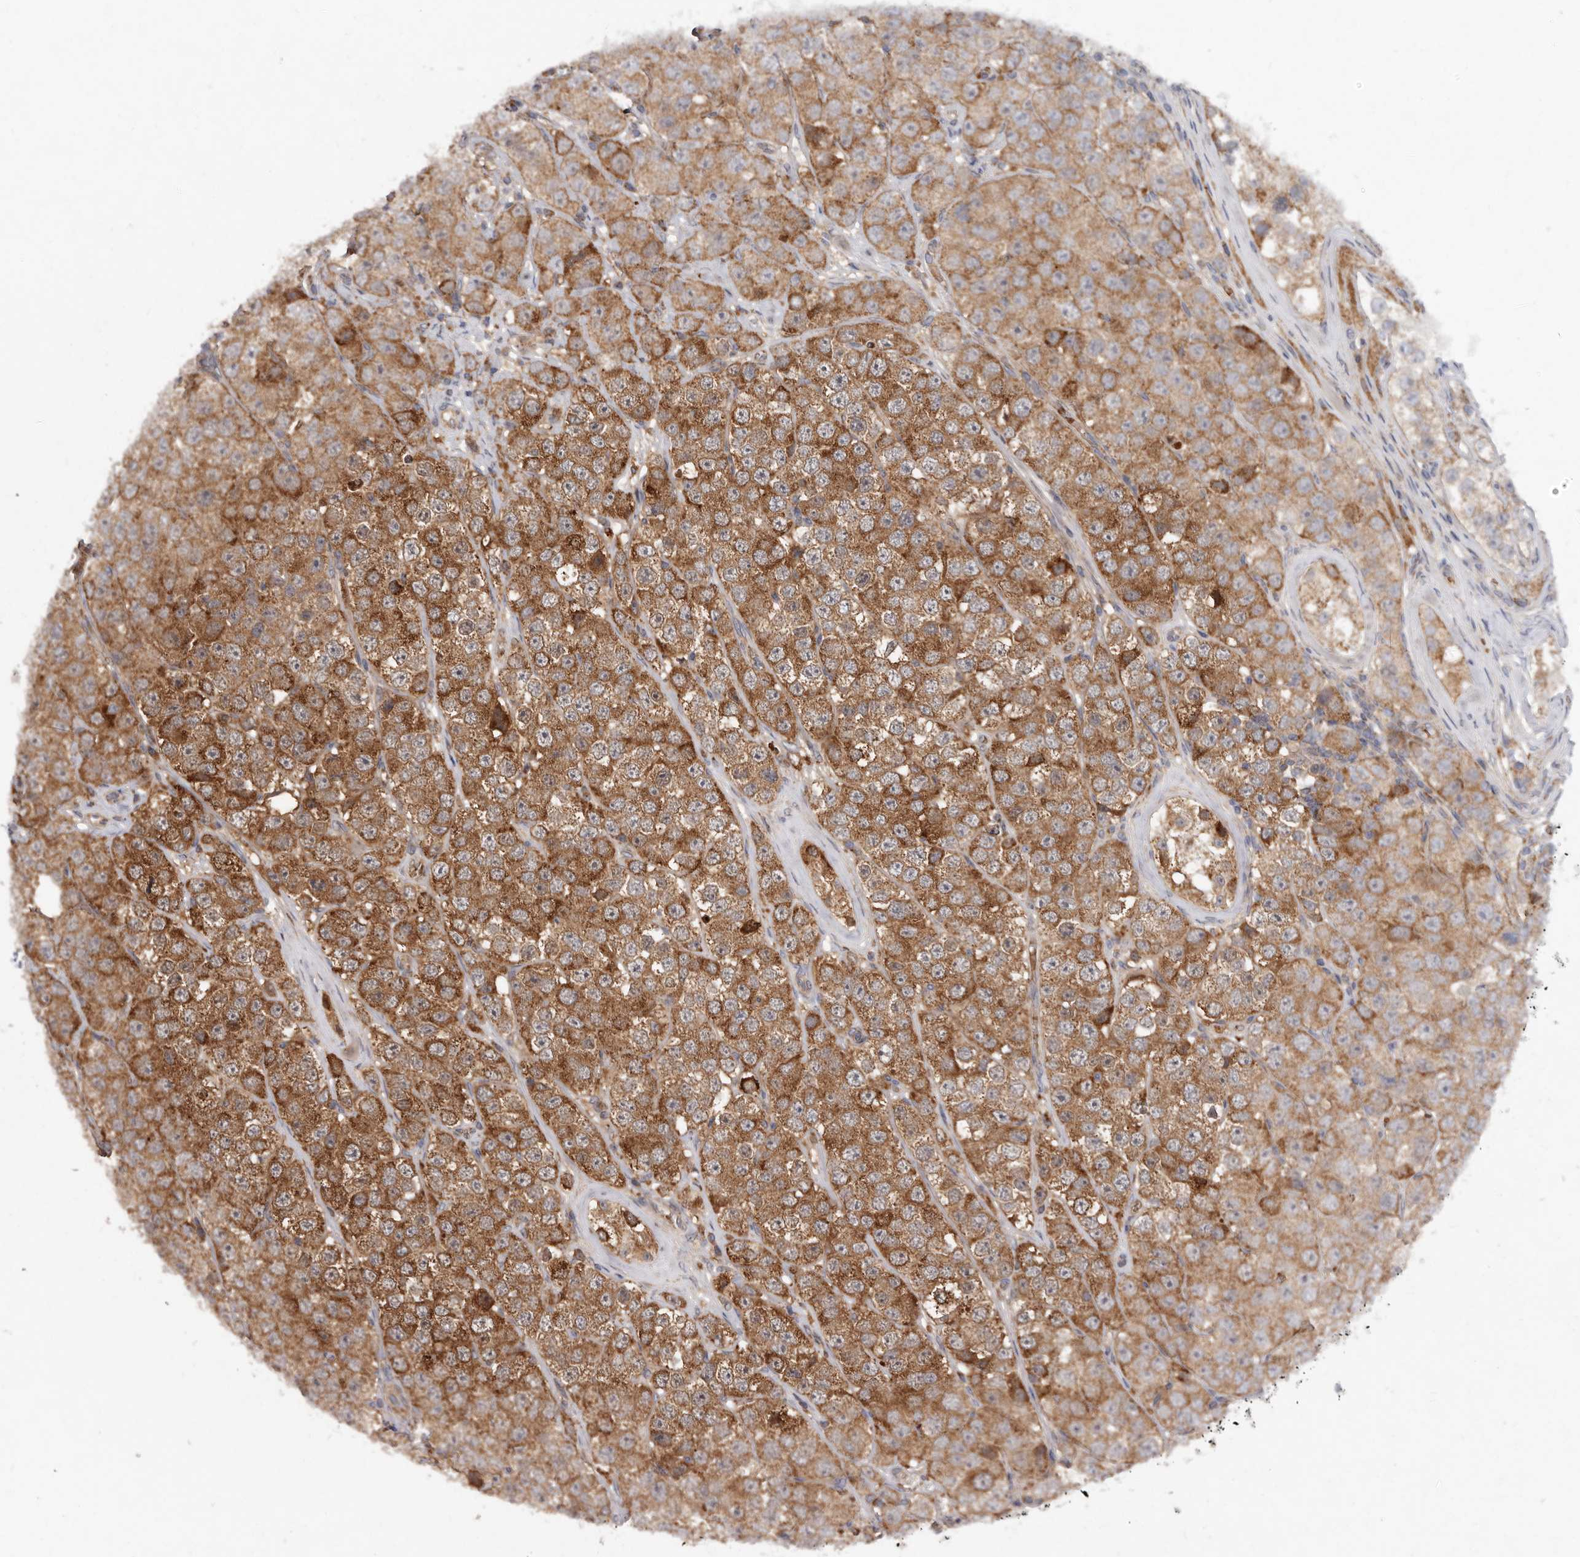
{"staining": {"intensity": "moderate", "quantity": ">75%", "location": "cytoplasmic/membranous"}, "tissue": "testis cancer", "cell_type": "Tumor cells", "image_type": "cancer", "snomed": [{"axis": "morphology", "description": "Seminoma, NOS"}, {"axis": "topography", "description": "Testis"}], "caption": "Seminoma (testis) stained with DAB IHC exhibits medium levels of moderate cytoplasmic/membranous expression in about >75% of tumor cells. The protein of interest is stained brown, and the nuclei are stained in blue (DAB (3,3'-diaminobenzidine) IHC with brightfield microscopy, high magnification).", "gene": "GOT1L1", "patient": {"sex": "male", "age": 28}}